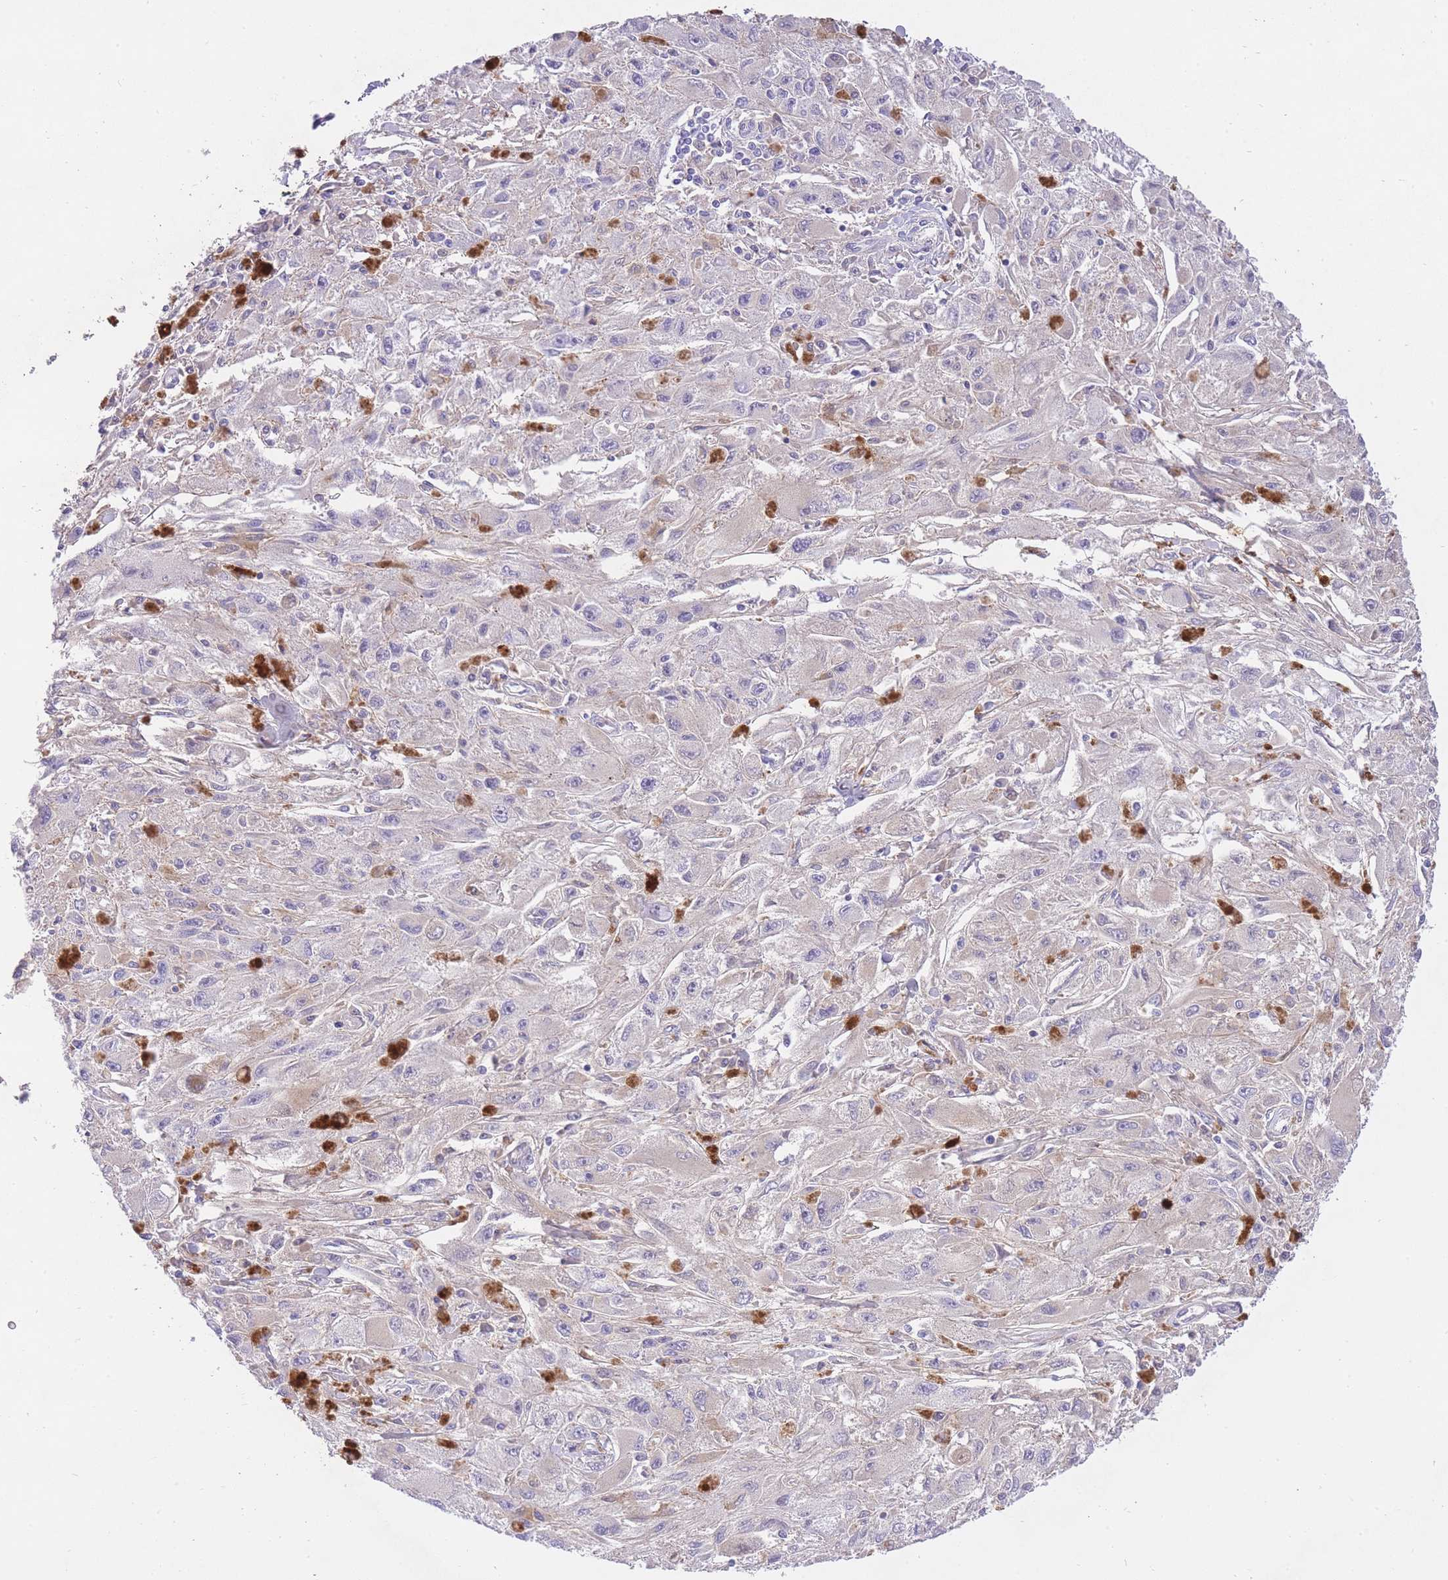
{"staining": {"intensity": "negative", "quantity": "none", "location": "none"}, "tissue": "melanoma", "cell_type": "Tumor cells", "image_type": "cancer", "snomed": [{"axis": "morphology", "description": "Malignant melanoma, Metastatic site"}, {"axis": "topography", "description": "Skin"}], "caption": "This is an immunohistochemistry image of human melanoma. There is no expression in tumor cells.", "gene": "HRG", "patient": {"sex": "male", "age": 53}}